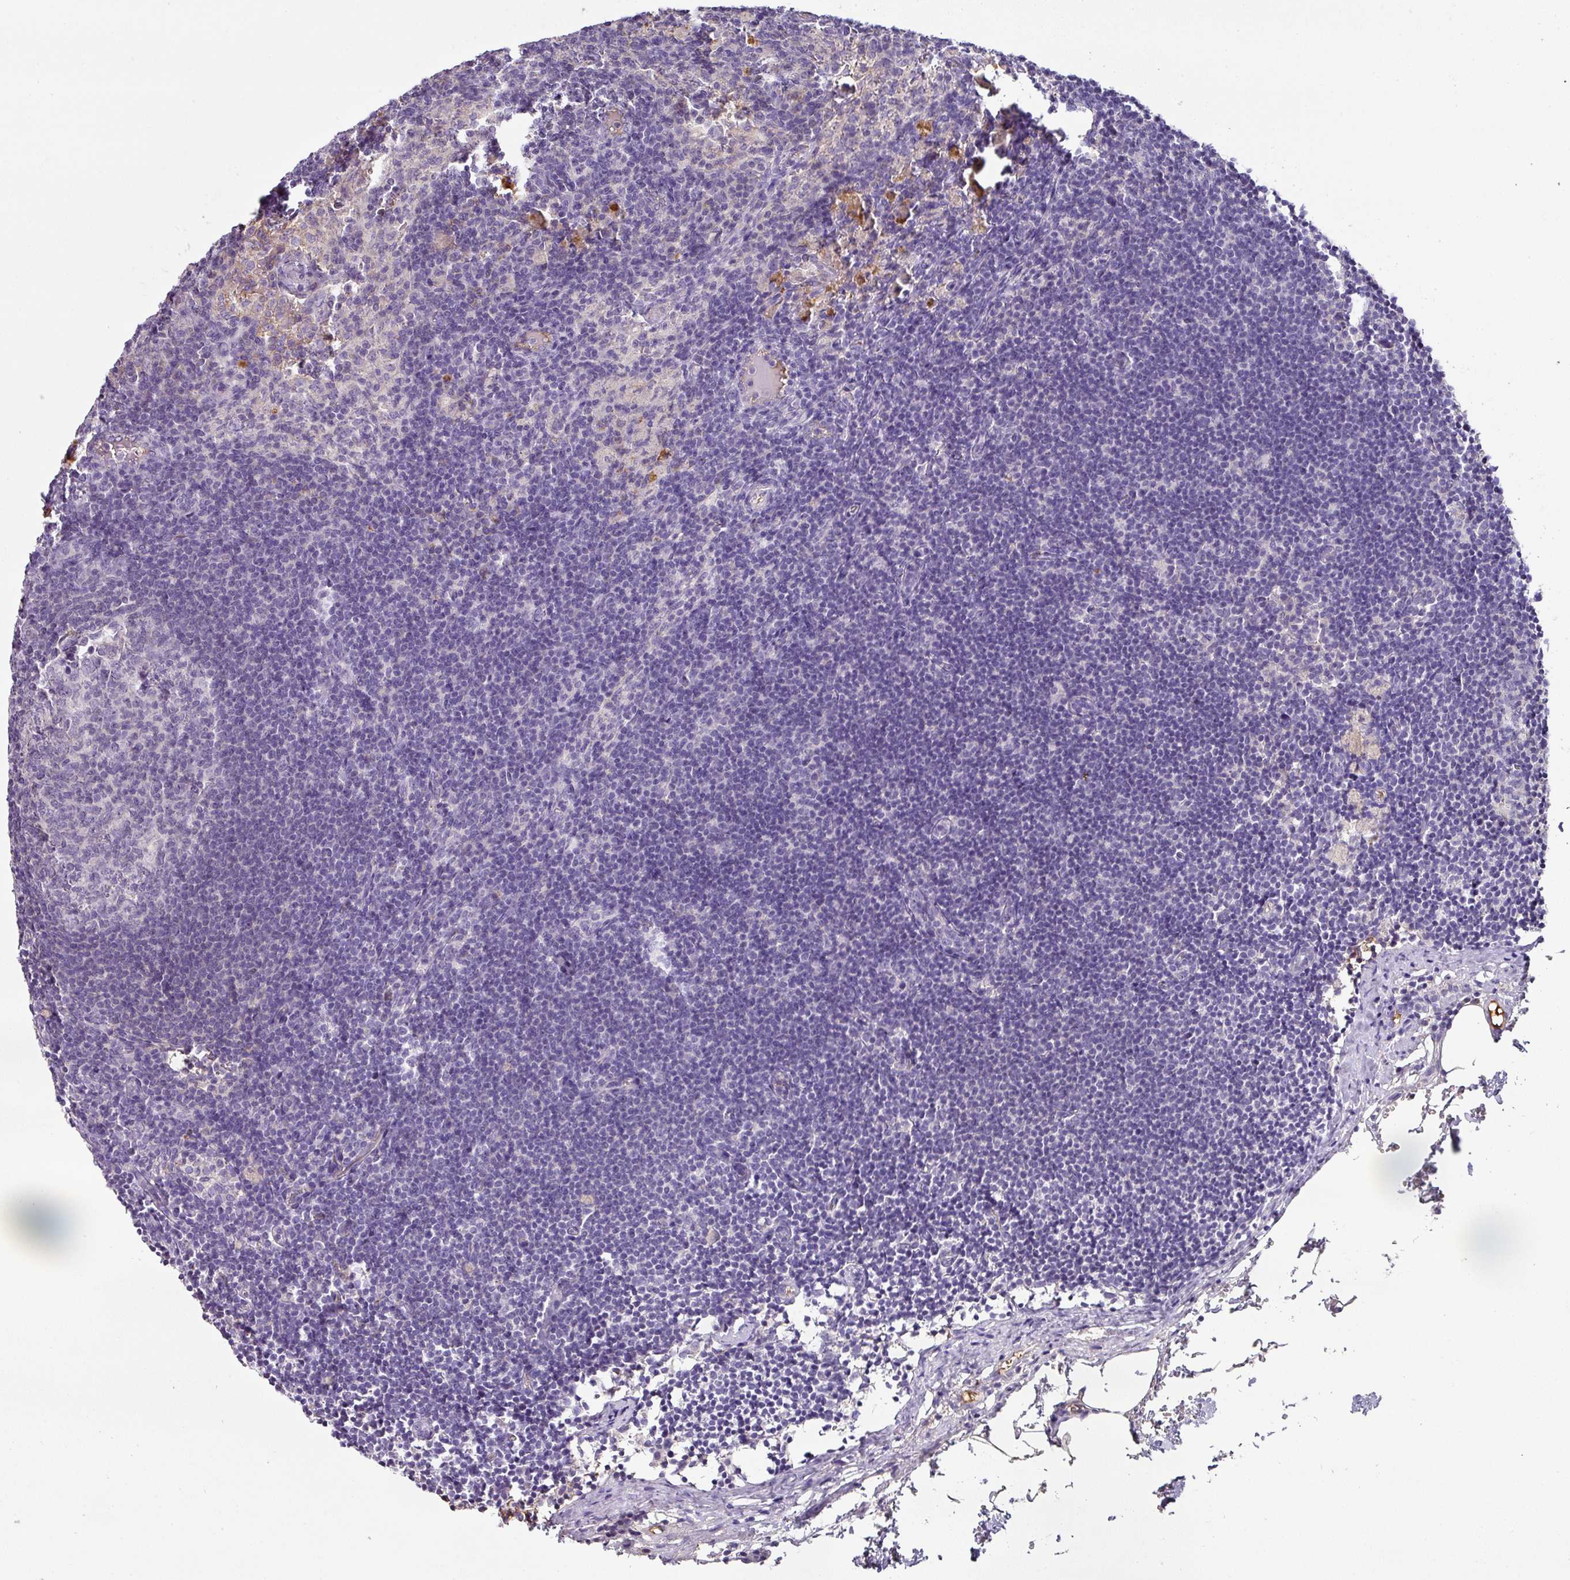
{"staining": {"intensity": "negative", "quantity": "none", "location": "none"}, "tissue": "lymph node", "cell_type": "Germinal center cells", "image_type": "normal", "snomed": [{"axis": "morphology", "description": "Normal tissue, NOS"}, {"axis": "topography", "description": "Lymph node"}], "caption": "Germinal center cells are negative for brown protein staining in benign lymph node. (Brightfield microscopy of DAB immunohistochemistry at high magnification).", "gene": "CCZ1B", "patient": {"sex": "male", "age": 49}}